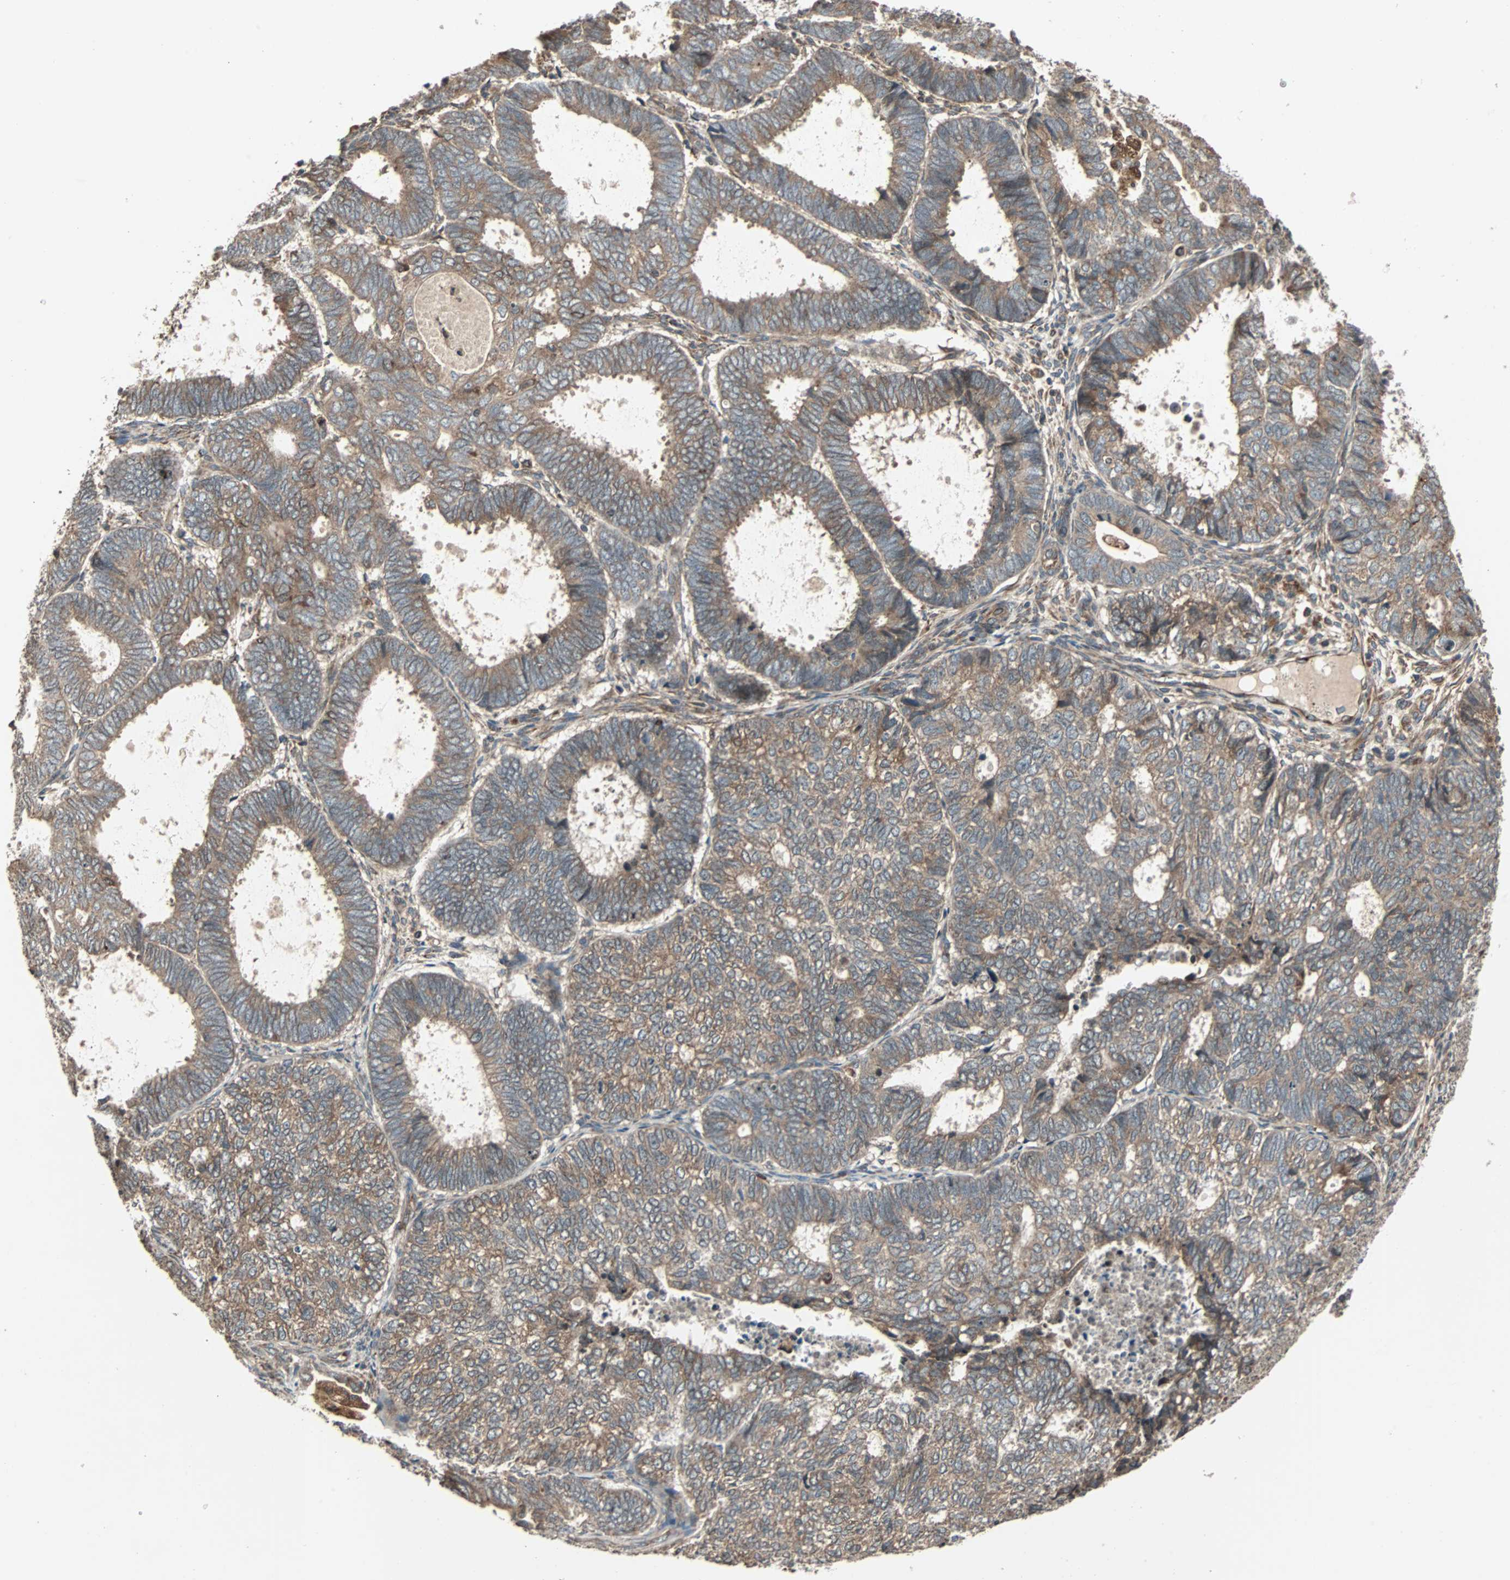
{"staining": {"intensity": "moderate", "quantity": ">75%", "location": "cytoplasmic/membranous"}, "tissue": "endometrial cancer", "cell_type": "Tumor cells", "image_type": "cancer", "snomed": [{"axis": "morphology", "description": "Adenocarcinoma, NOS"}, {"axis": "topography", "description": "Uterus"}], "caption": "Protein staining by immunohistochemistry (IHC) displays moderate cytoplasmic/membranous positivity in about >75% of tumor cells in endometrial cancer (adenocarcinoma). (DAB IHC, brown staining for protein, blue staining for nuclei).", "gene": "RAB7A", "patient": {"sex": "female", "age": 60}}